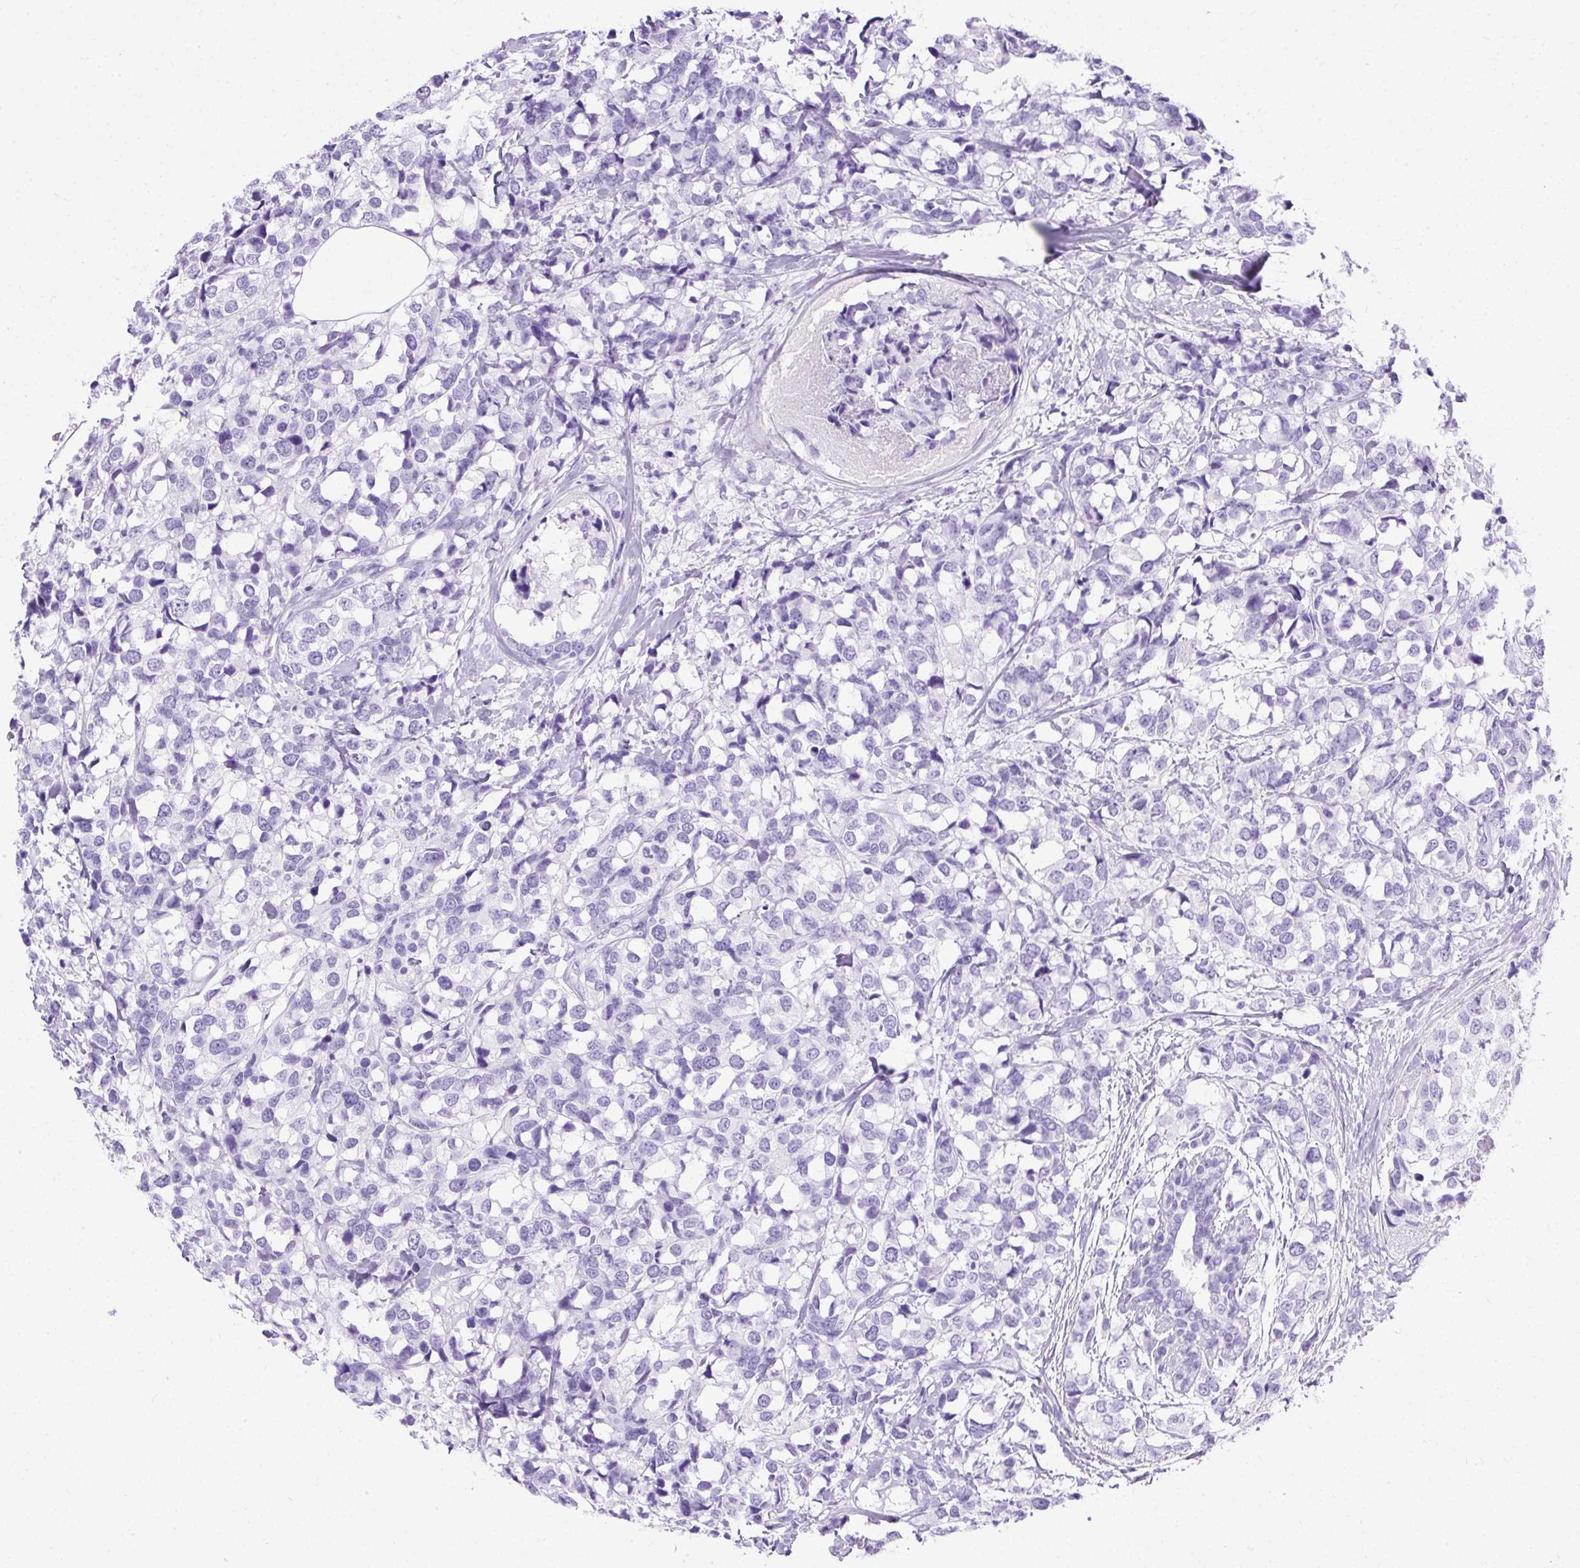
{"staining": {"intensity": "negative", "quantity": "none", "location": "none"}, "tissue": "breast cancer", "cell_type": "Tumor cells", "image_type": "cancer", "snomed": [{"axis": "morphology", "description": "Lobular carcinoma"}, {"axis": "topography", "description": "Breast"}], "caption": "An image of breast cancer (lobular carcinoma) stained for a protein displays no brown staining in tumor cells.", "gene": "PVALB", "patient": {"sex": "female", "age": 59}}